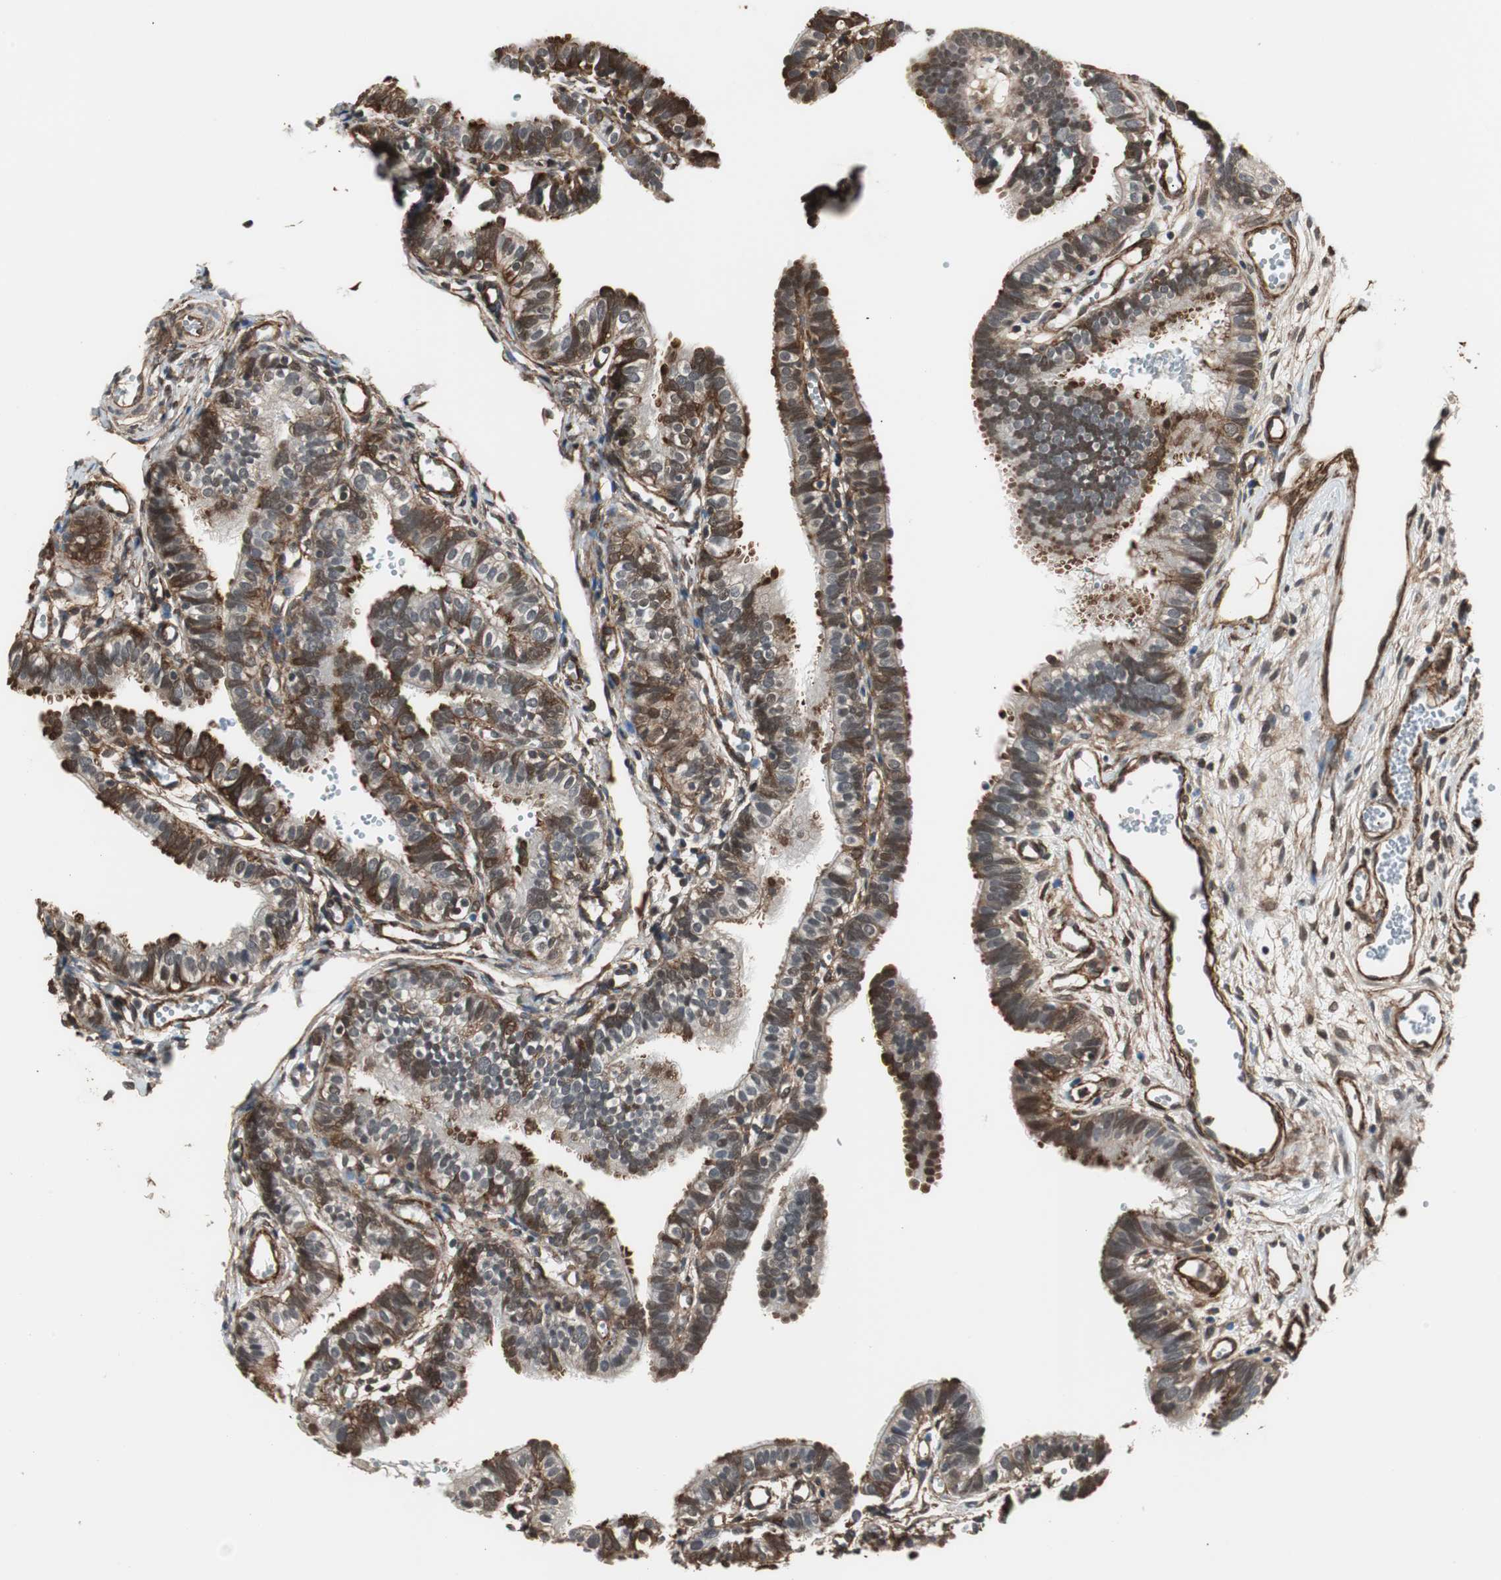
{"staining": {"intensity": "strong", "quantity": ">75%", "location": "cytoplasmic/membranous"}, "tissue": "fallopian tube", "cell_type": "Glandular cells", "image_type": "normal", "snomed": [{"axis": "morphology", "description": "Normal tissue, NOS"}, {"axis": "topography", "description": "Fallopian tube"}, {"axis": "topography", "description": "Placenta"}], "caption": "Strong cytoplasmic/membranous positivity for a protein is seen in about >75% of glandular cells of benign fallopian tube using immunohistochemistry (IHC).", "gene": "PTPN11", "patient": {"sex": "female", "age": 34}}